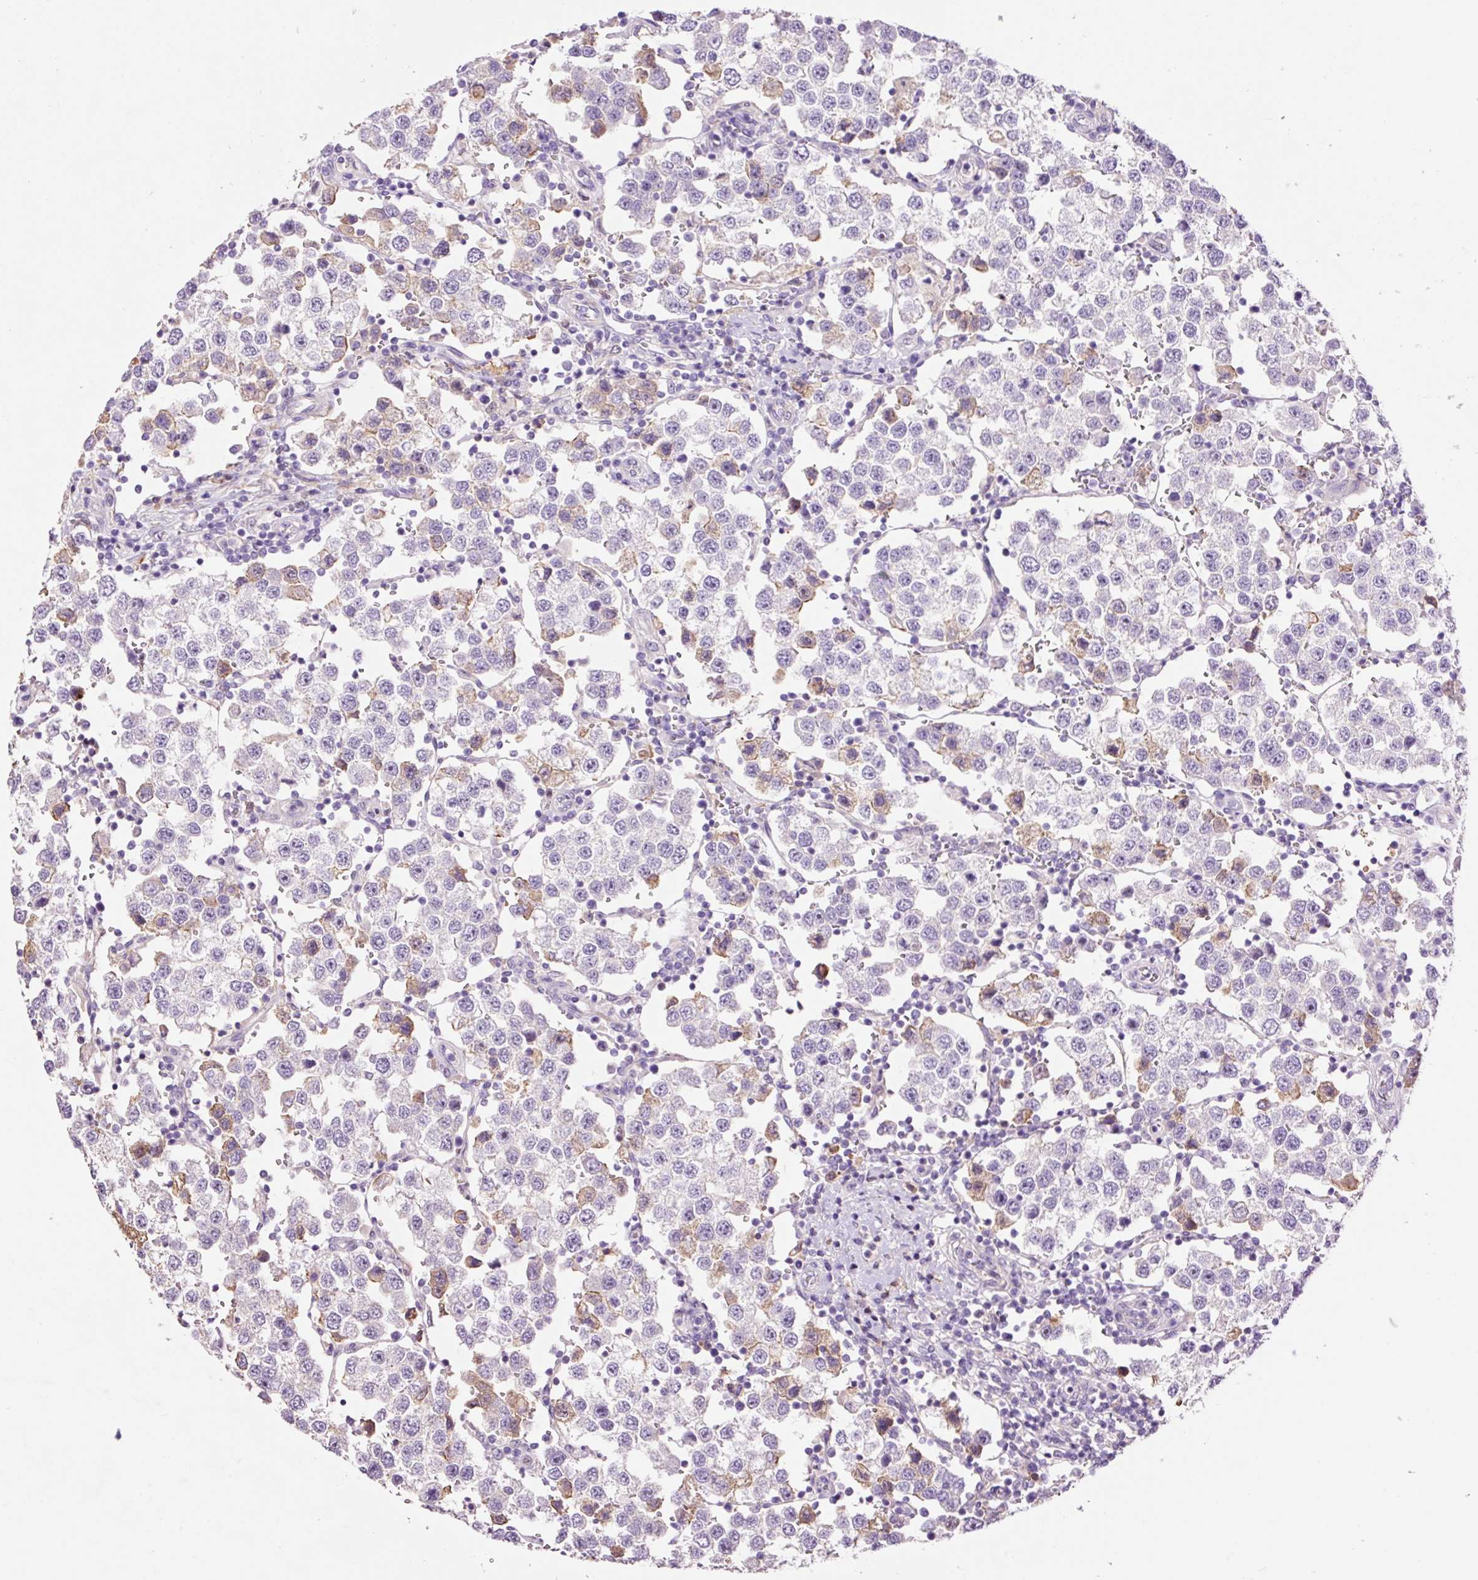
{"staining": {"intensity": "negative", "quantity": "none", "location": "none"}, "tissue": "testis cancer", "cell_type": "Tumor cells", "image_type": "cancer", "snomed": [{"axis": "morphology", "description": "Seminoma, NOS"}, {"axis": "topography", "description": "Testis"}], "caption": "Testis seminoma was stained to show a protein in brown. There is no significant expression in tumor cells.", "gene": "TMEM235", "patient": {"sex": "male", "age": 37}}